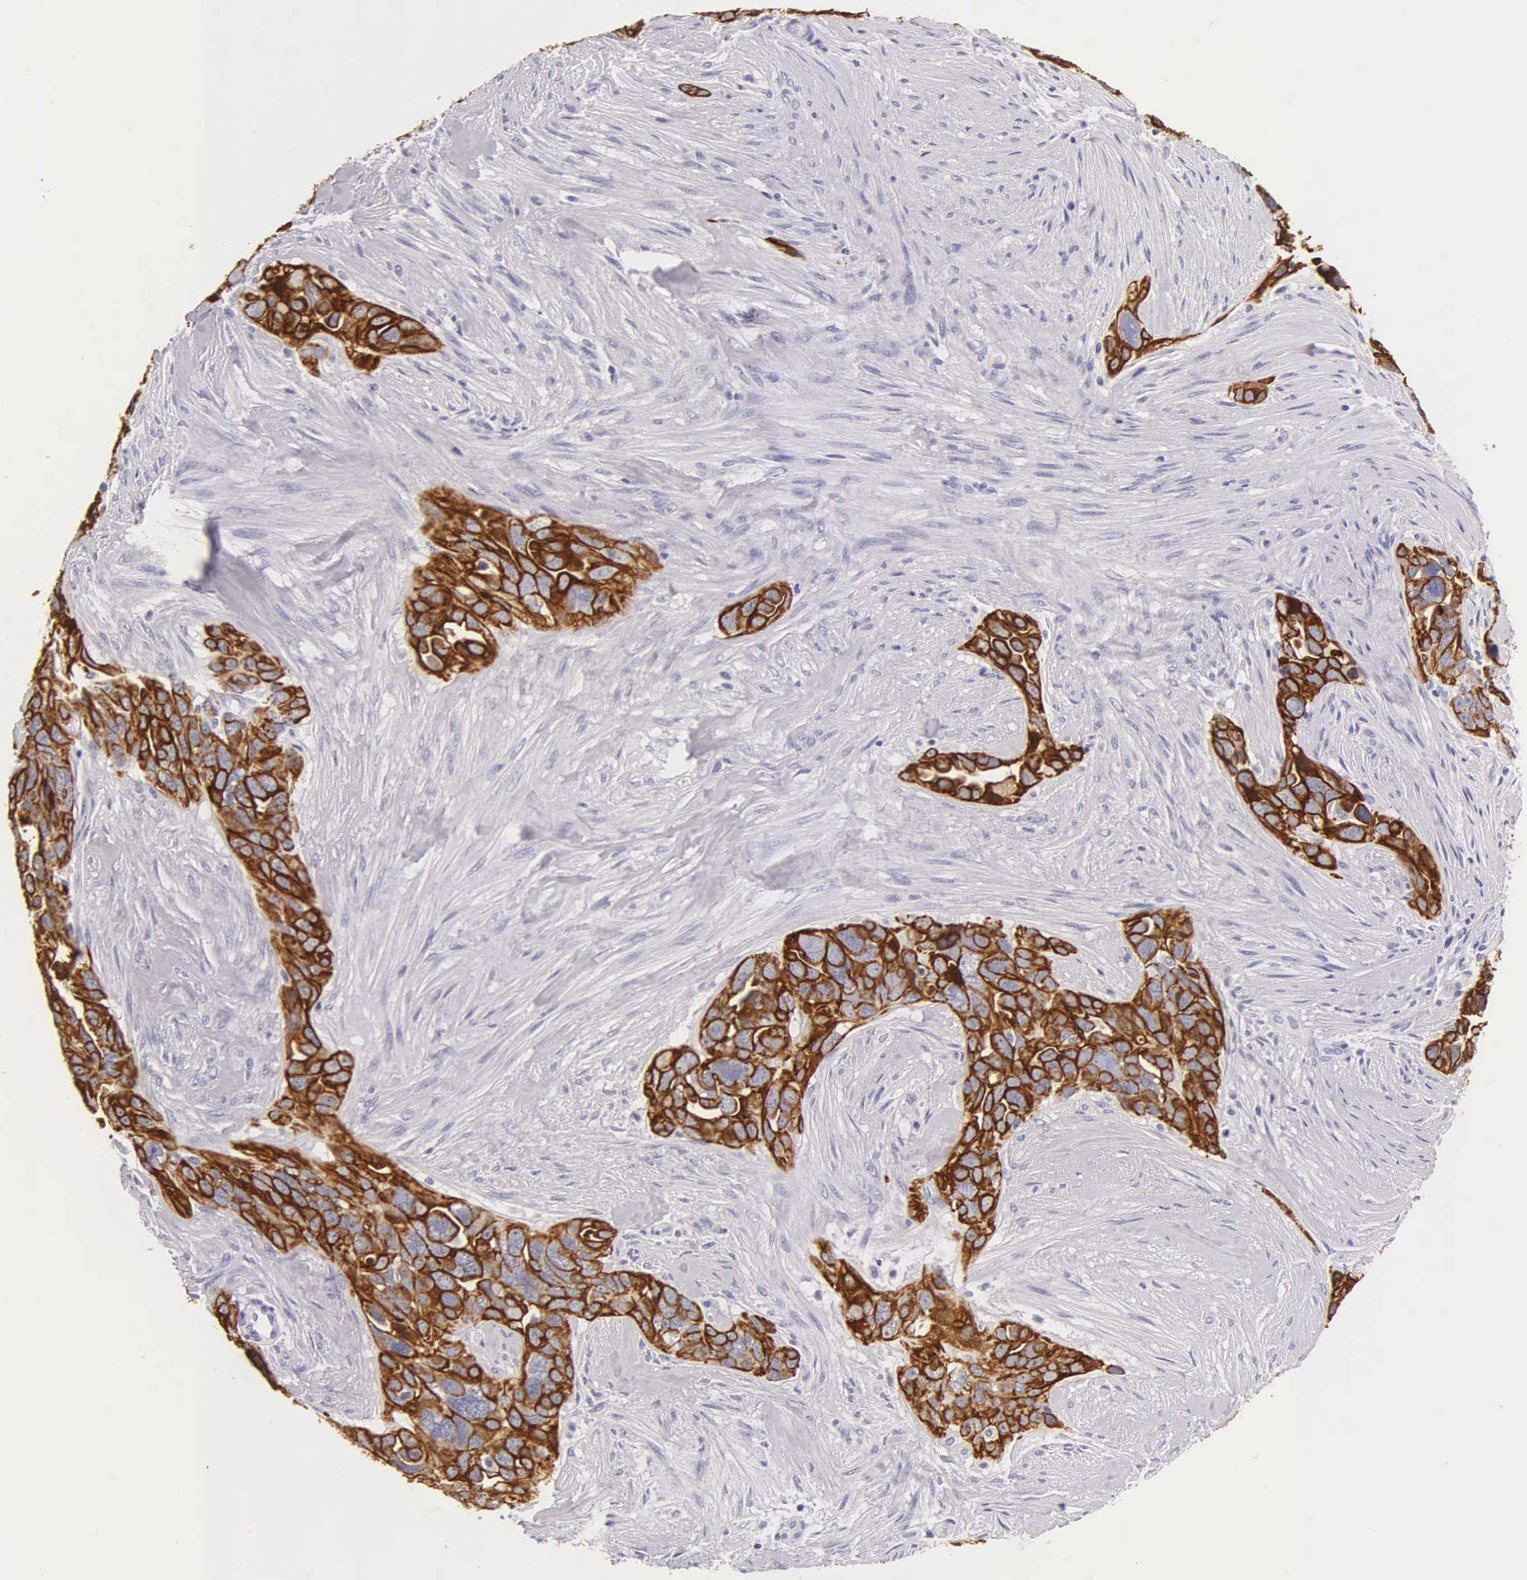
{"staining": {"intensity": "strong", "quantity": ">75%", "location": "cytoplasmic/membranous"}, "tissue": "ovarian cancer", "cell_type": "Tumor cells", "image_type": "cancer", "snomed": [{"axis": "morphology", "description": "Cystadenocarcinoma, serous, NOS"}, {"axis": "topography", "description": "Ovary"}], "caption": "Immunohistochemistry (DAB) staining of ovarian cancer demonstrates strong cytoplasmic/membranous protein expression in approximately >75% of tumor cells.", "gene": "KRT17", "patient": {"sex": "female", "age": 63}}